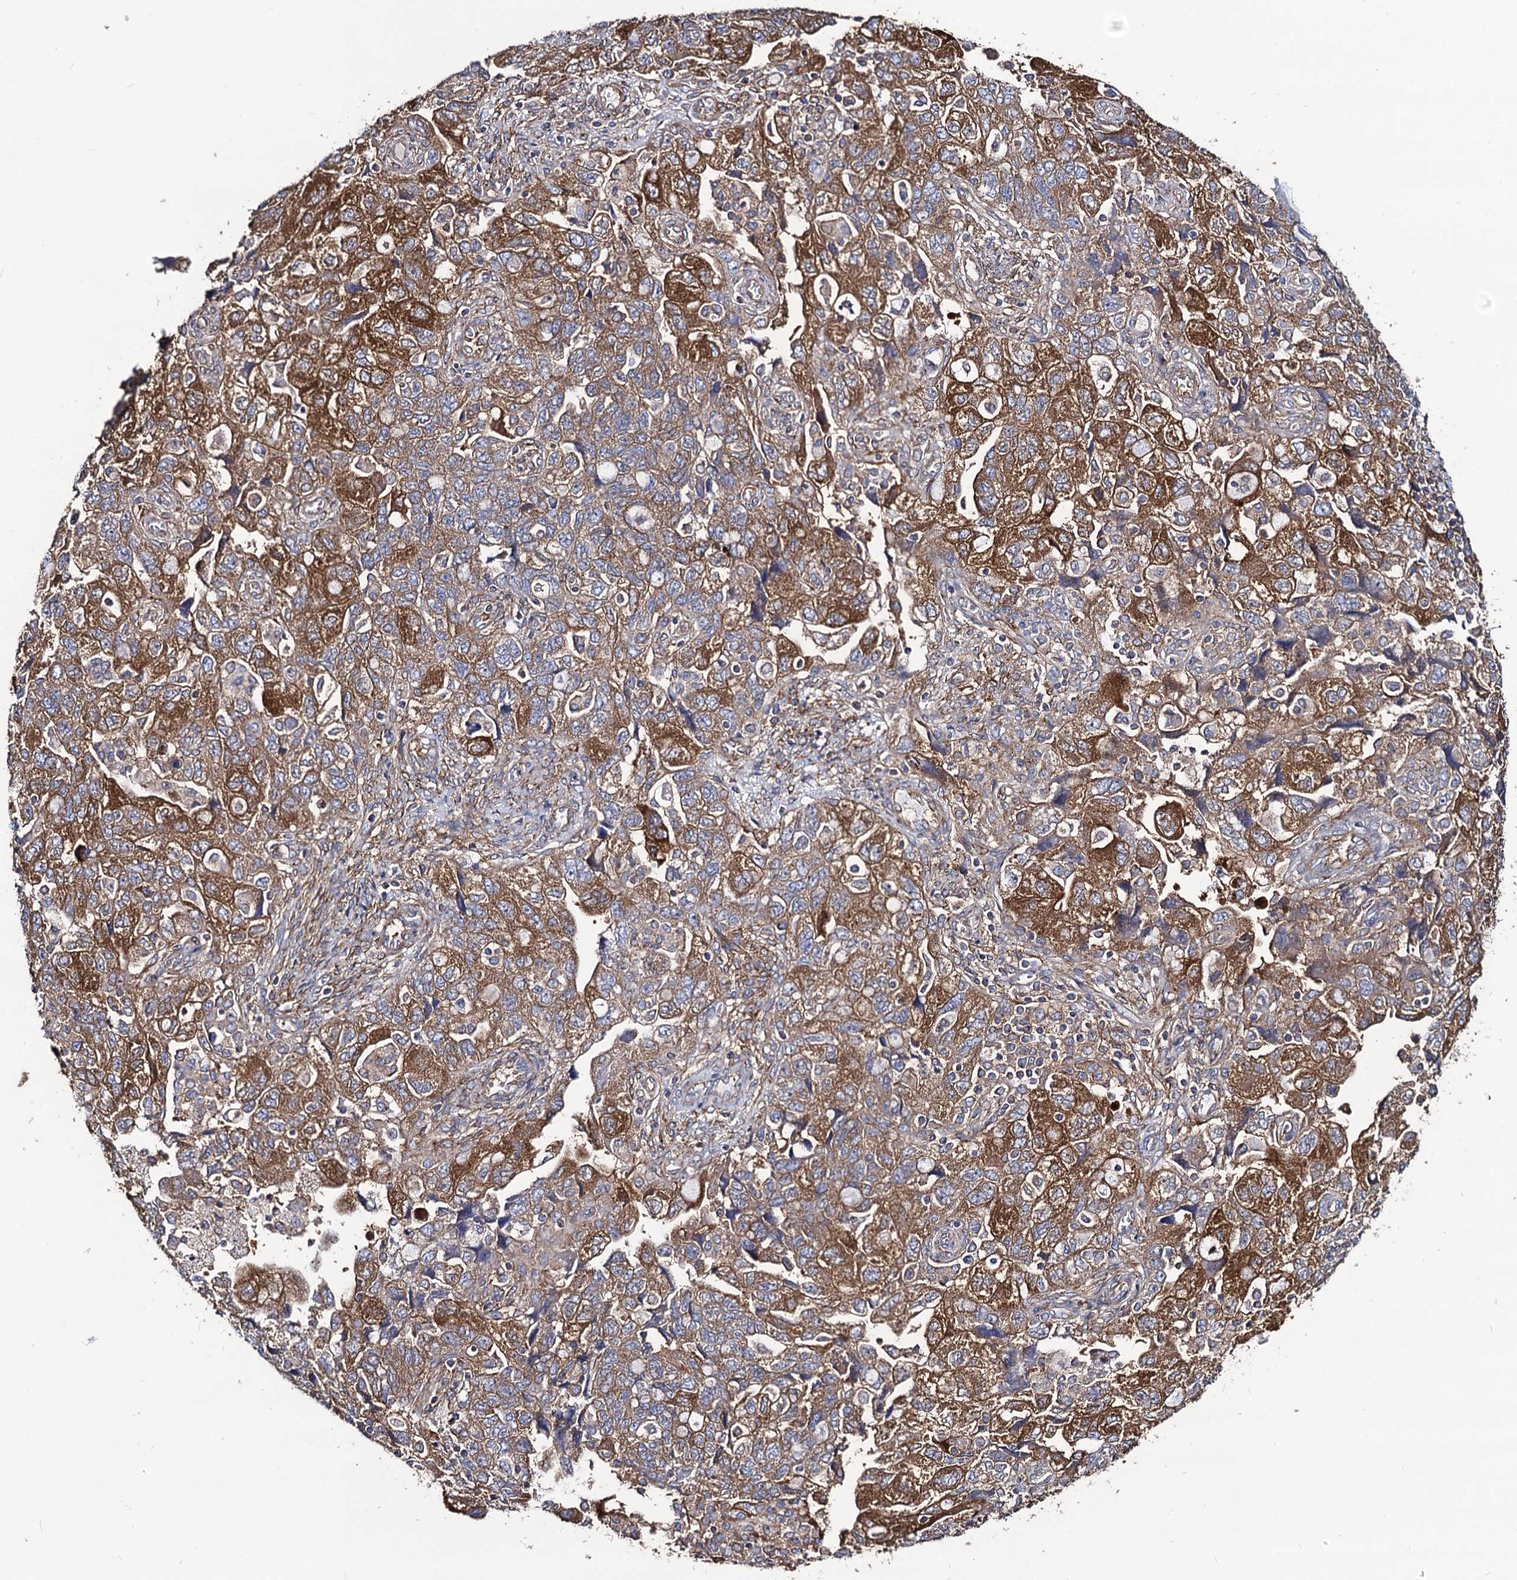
{"staining": {"intensity": "moderate", "quantity": "25%-75%", "location": "cytoplasmic/membranous"}, "tissue": "ovarian cancer", "cell_type": "Tumor cells", "image_type": "cancer", "snomed": [{"axis": "morphology", "description": "Carcinoma, NOS"}, {"axis": "morphology", "description": "Cystadenocarcinoma, serous, NOS"}, {"axis": "topography", "description": "Ovary"}], "caption": "The immunohistochemical stain labels moderate cytoplasmic/membranous expression in tumor cells of ovarian cancer tissue. (DAB IHC with brightfield microscopy, high magnification).", "gene": "DYDC1", "patient": {"sex": "female", "age": 69}}